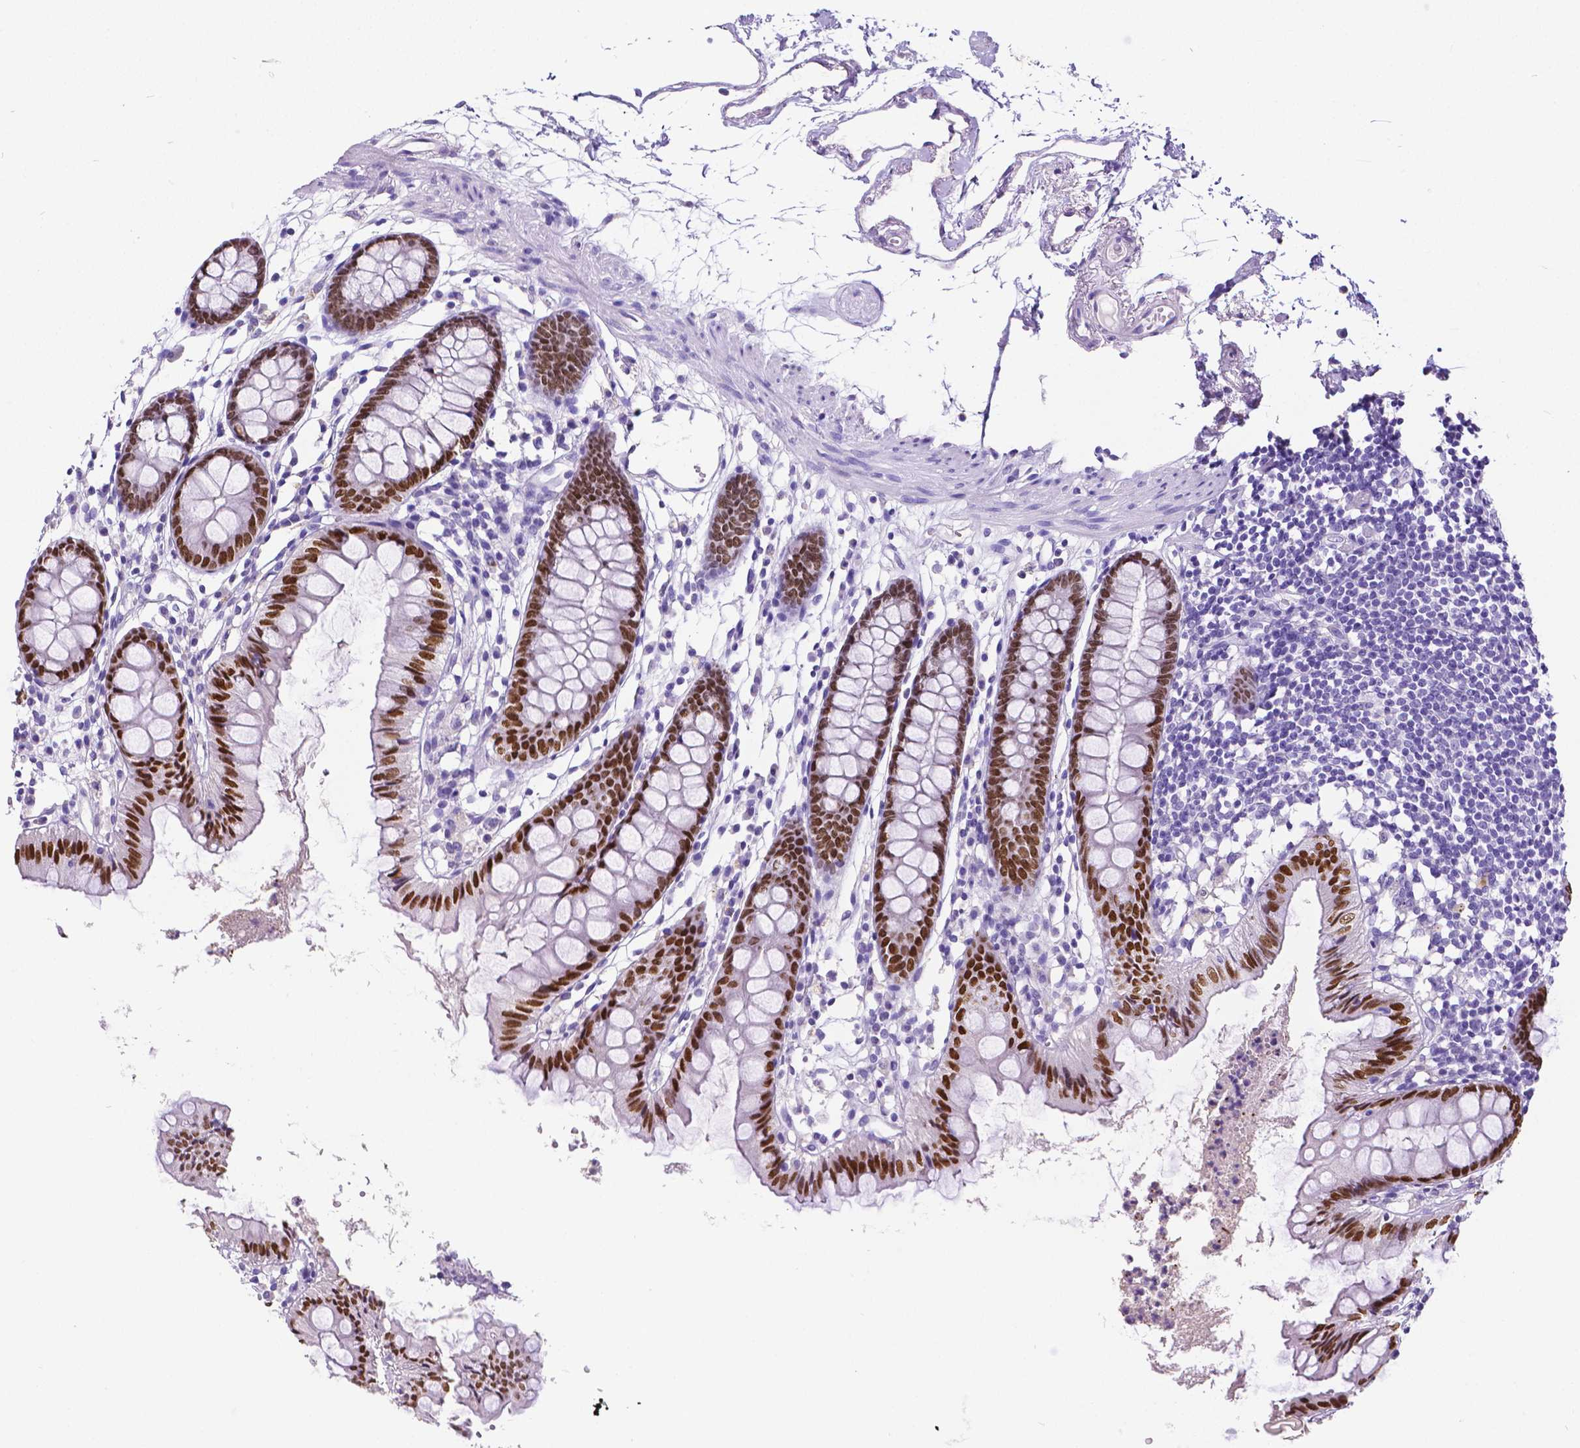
{"staining": {"intensity": "negative", "quantity": "none", "location": "none"}, "tissue": "colon", "cell_type": "Endothelial cells", "image_type": "normal", "snomed": [{"axis": "morphology", "description": "Normal tissue, NOS"}, {"axis": "topography", "description": "Colon"}], "caption": "A high-resolution photomicrograph shows IHC staining of unremarkable colon, which demonstrates no significant staining in endothelial cells.", "gene": "SATB2", "patient": {"sex": "female", "age": 84}}